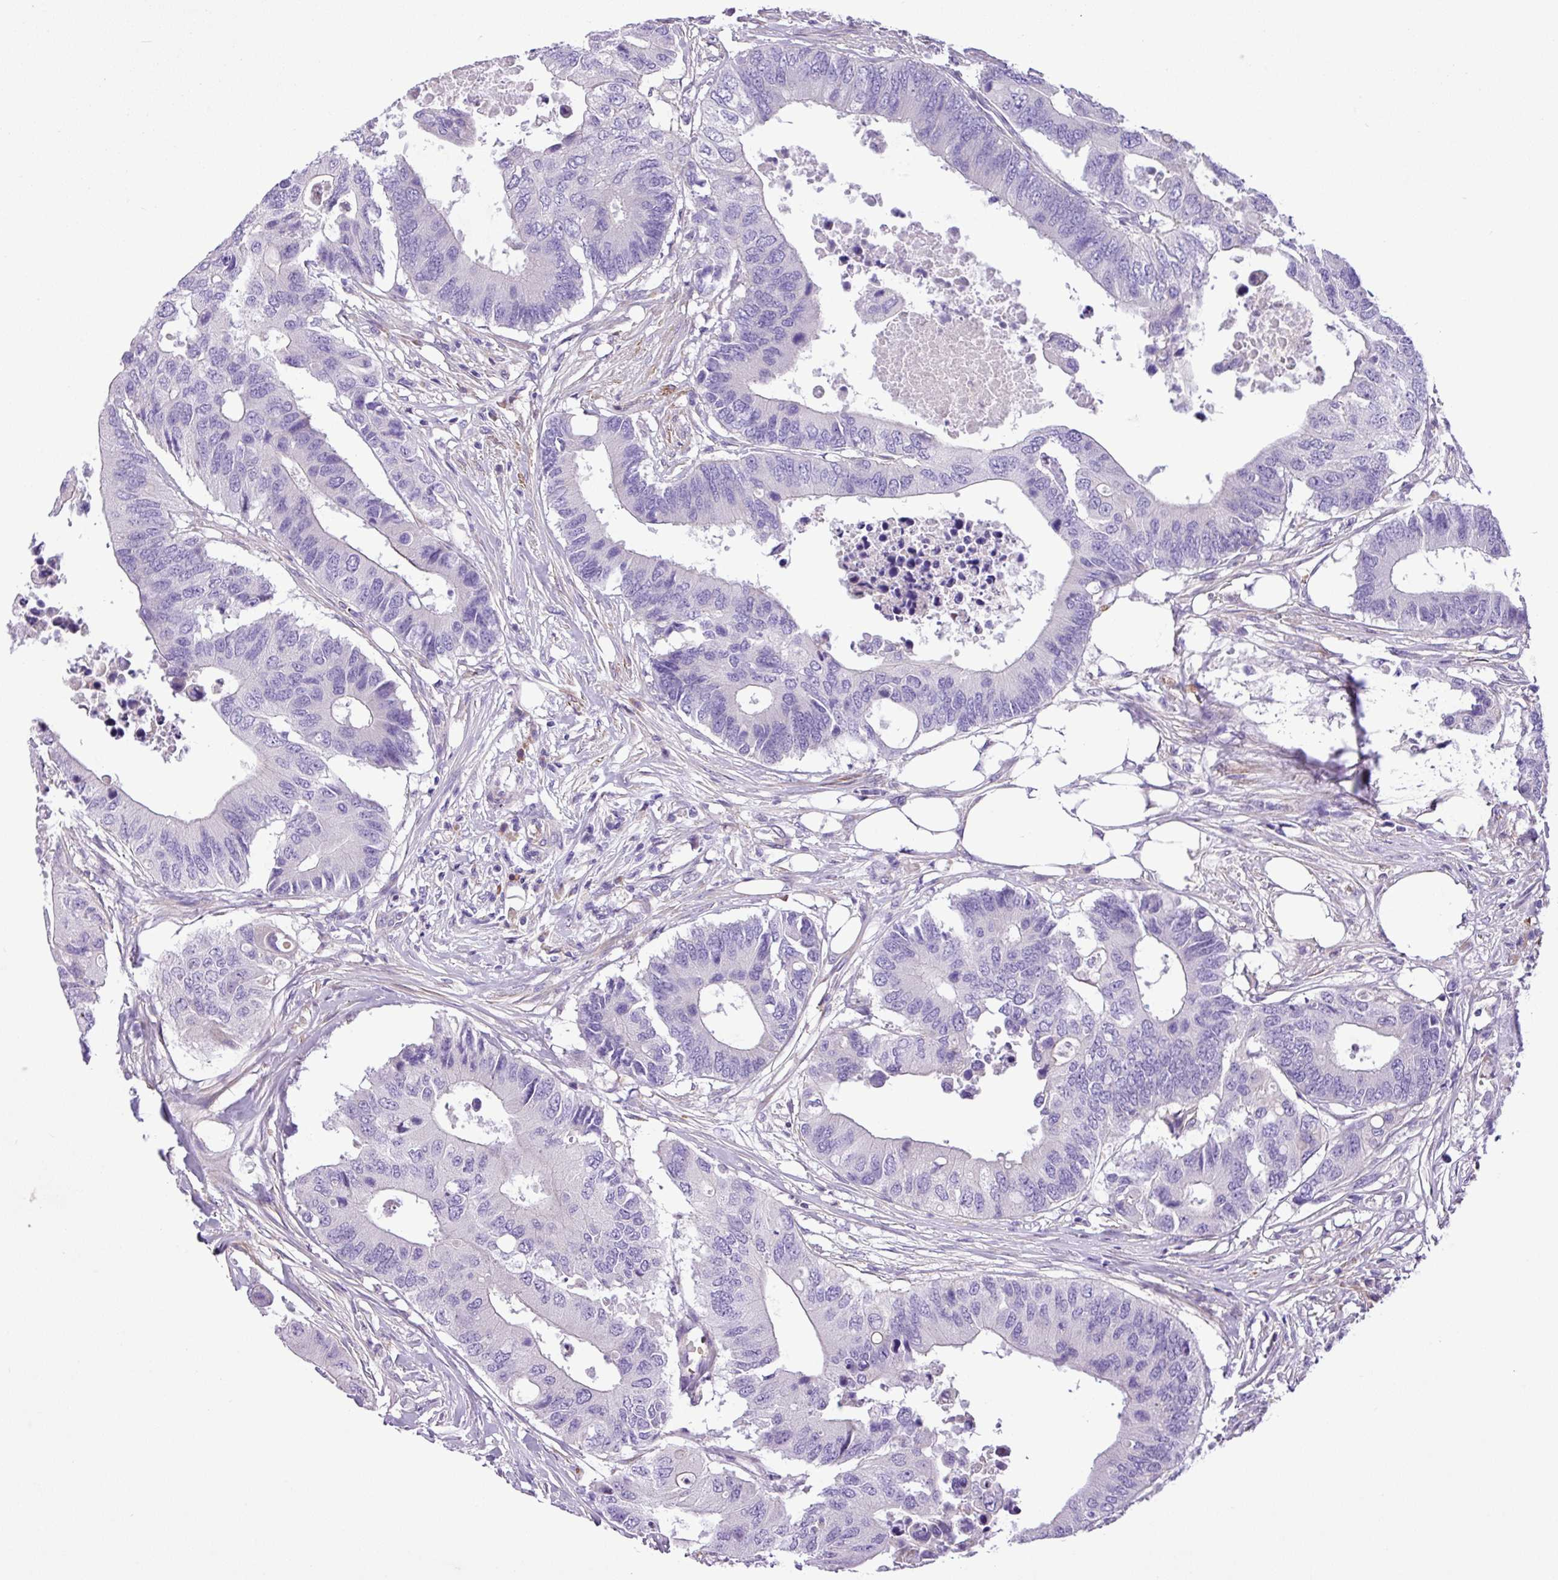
{"staining": {"intensity": "negative", "quantity": "none", "location": "none"}, "tissue": "colorectal cancer", "cell_type": "Tumor cells", "image_type": "cancer", "snomed": [{"axis": "morphology", "description": "Adenocarcinoma, NOS"}, {"axis": "topography", "description": "Colon"}], "caption": "This image is of adenocarcinoma (colorectal) stained with IHC to label a protein in brown with the nuclei are counter-stained blue. There is no staining in tumor cells.", "gene": "C11orf91", "patient": {"sex": "male", "age": 71}}